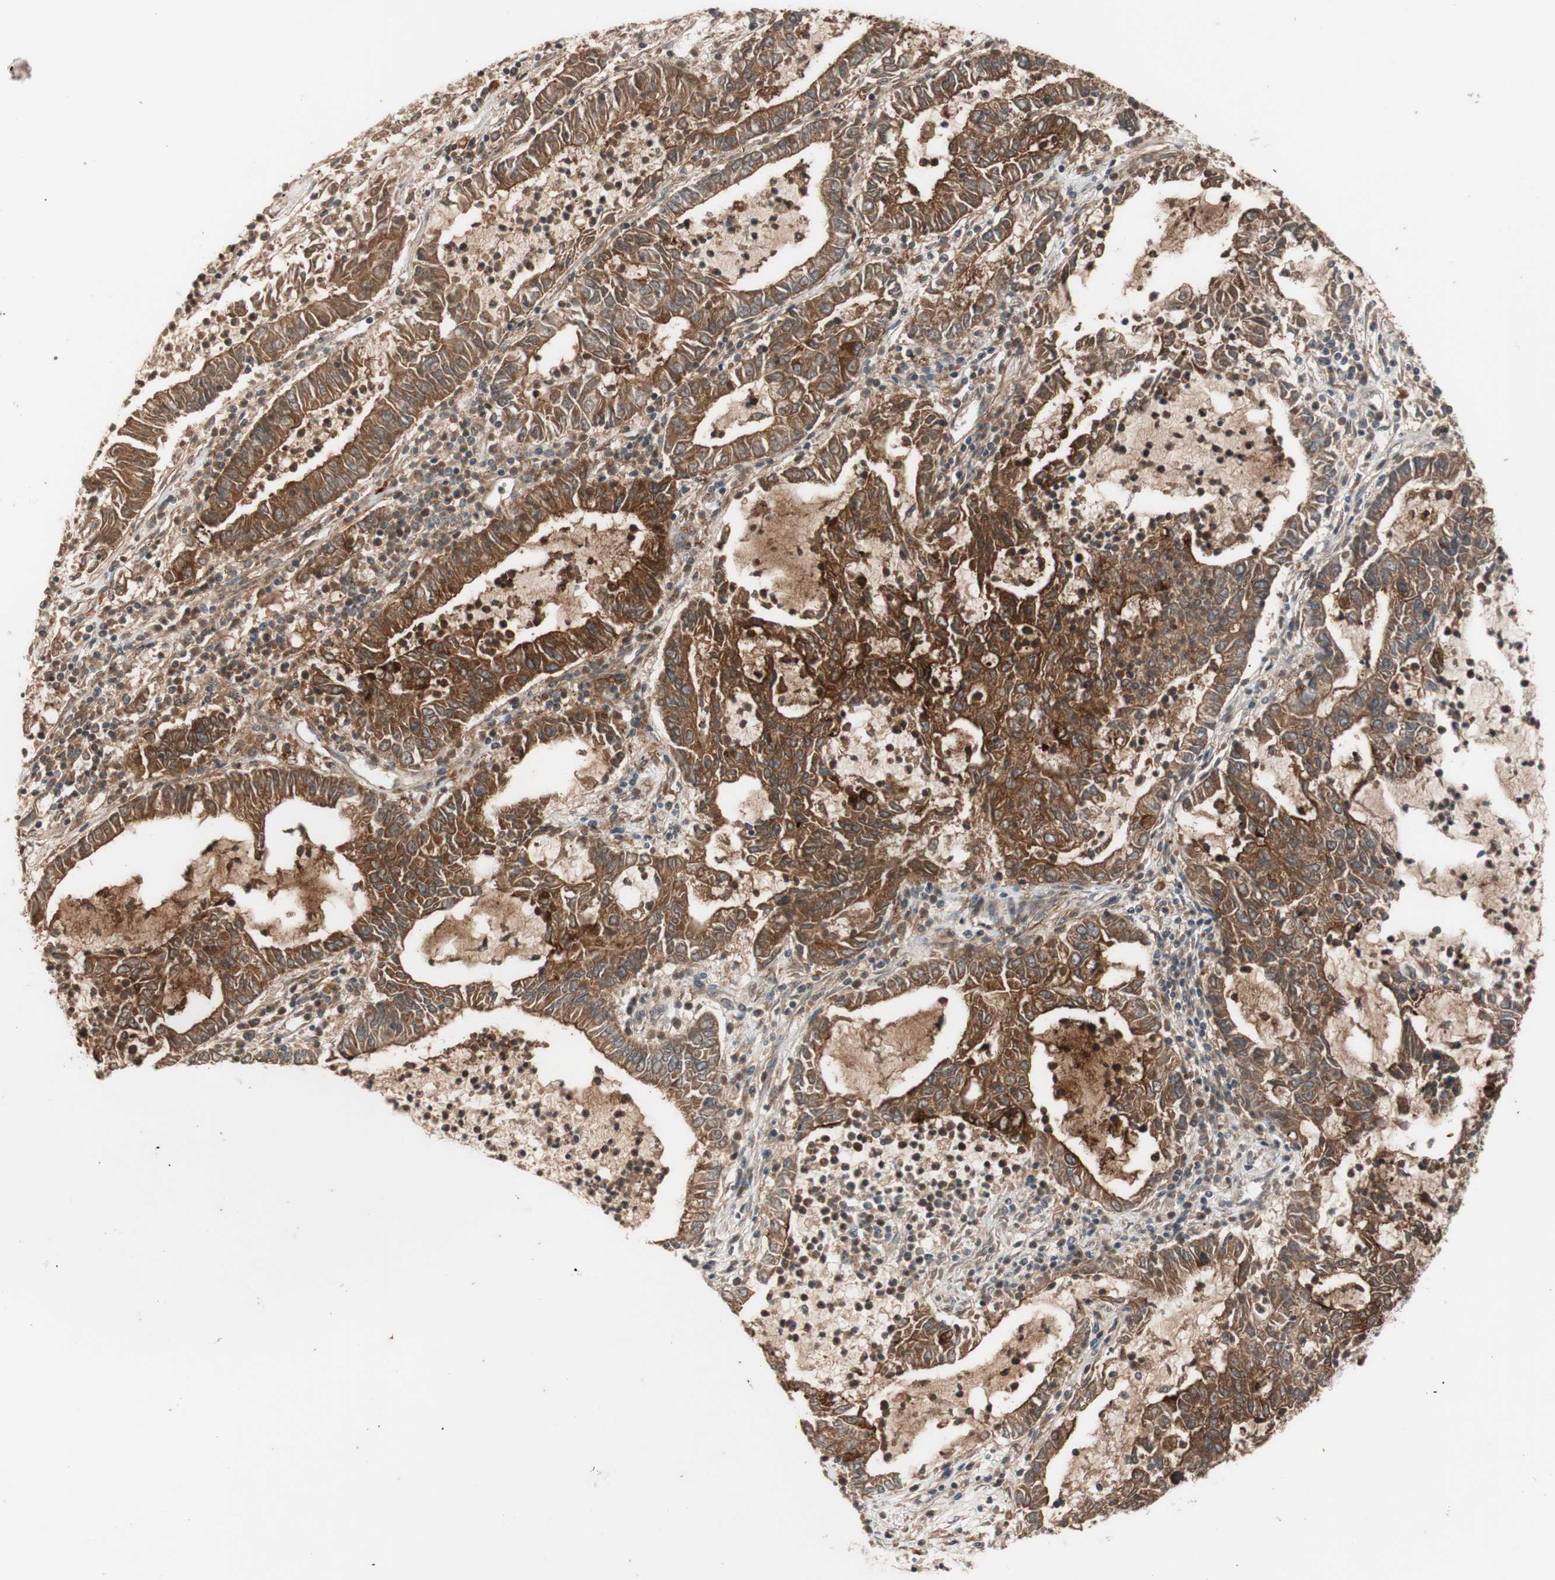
{"staining": {"intensity": "moderate", "quantity": ">75%", "location": "cytoplasmic/membranous"}, "tissue": "lung cancer", "cell_type": "Tumor cells", "image_type": "cancer", "snomed": [{"axis": "morphology", "description": "Adenocarcinoma, NOS"}, {"axis": "topography", "description": "Lung"}], "caption": "Immunohistochemistry (DAB) staining of human lung cancer (adenocarcinoma) displays moderate cytoplasmic/membranous protein expression in approximately >75% of tumor cells.", "gene": "CD55", "patient": {"sex": "female", "age": 51}}